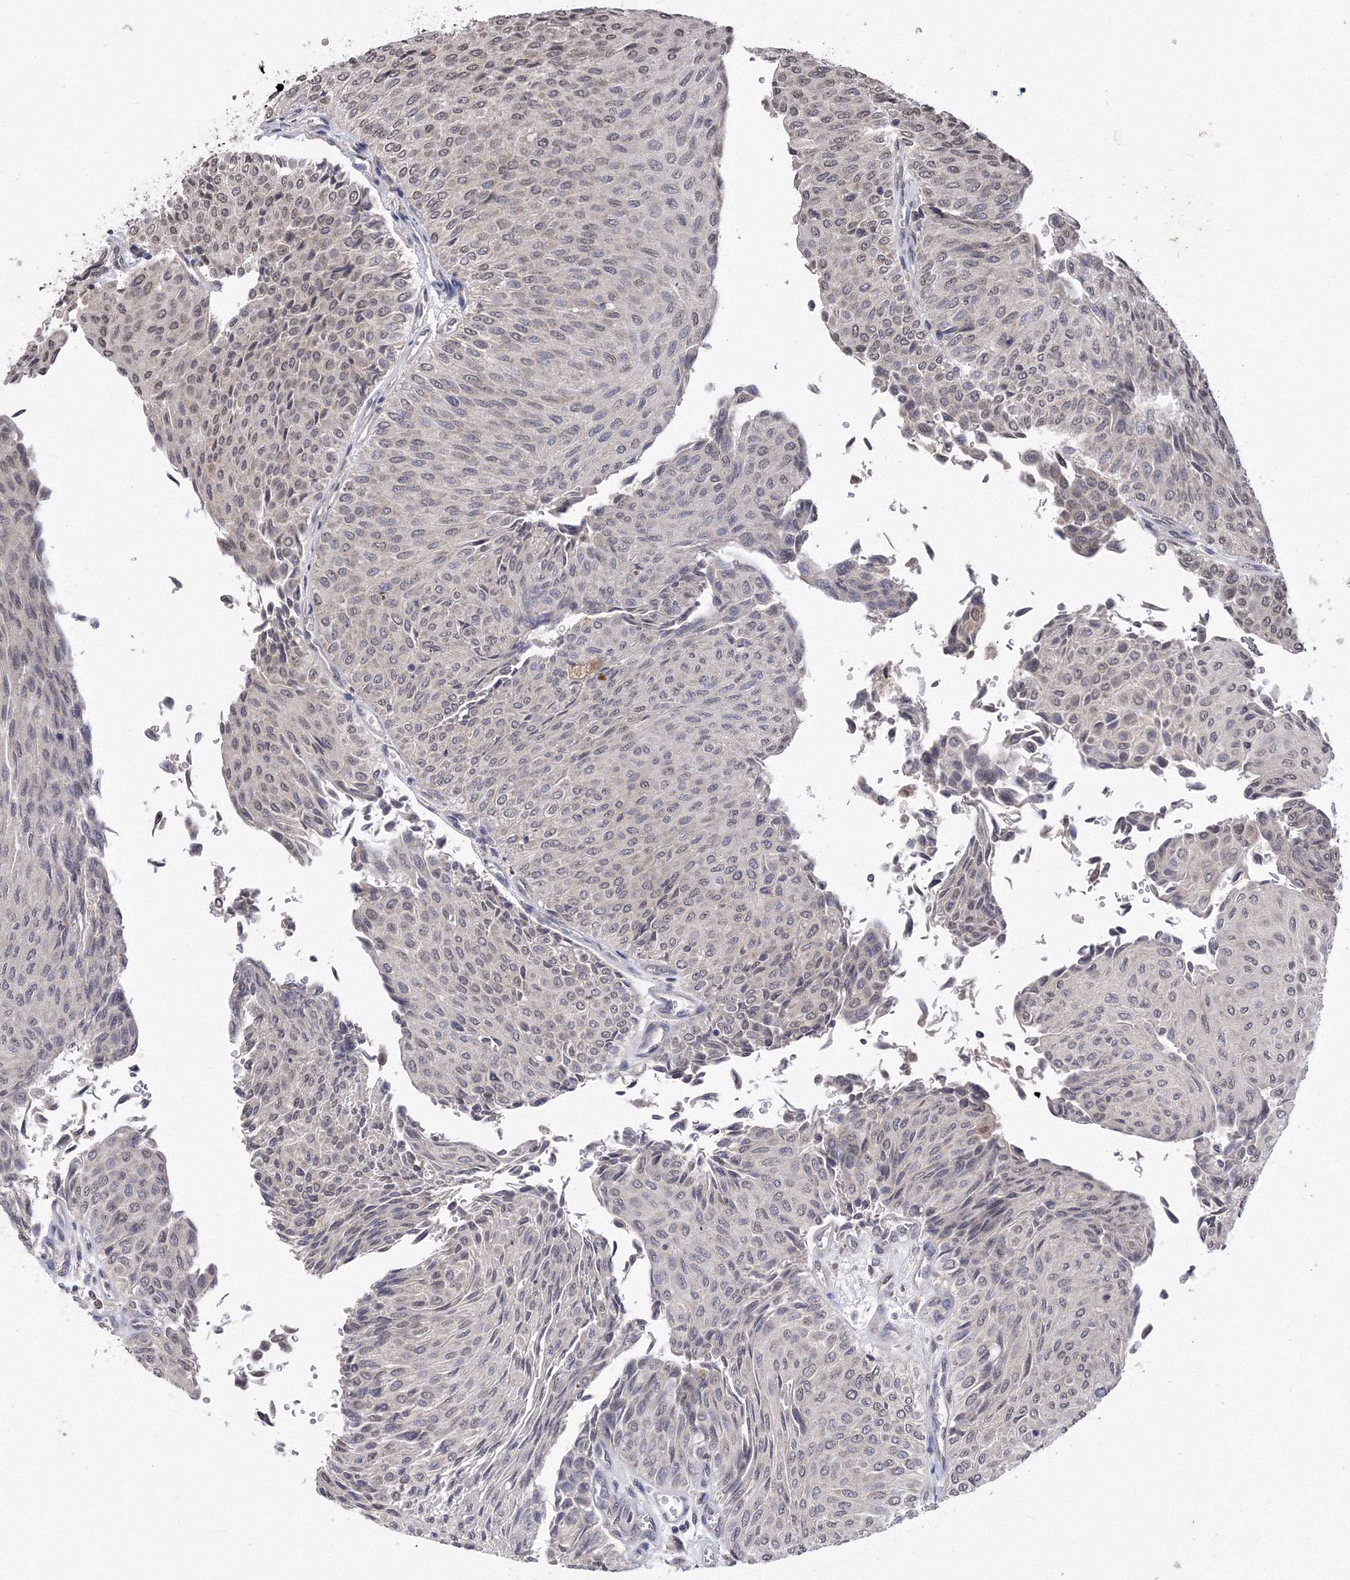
{"staining": {"intensity": "weak", "quantity": ">75%", "location": "nuclear"}, "tissue": "urothelial cancer", "cell_type": "Tumor cells", "image_type": "cancer", "snomed": [{"axis": "morphology", "description": "Urothelial carcinoma, Low grade"}, {"axis": "topography", "description": "Urinary bladder"}], "caption": "DAB immunohistochemical staining of human urothelial carcinoma (low-grade) exhibits weak nuclear protein expression in approximately >75% of tumor cells. The staining was performed using DAB (3,3'-diaminobenzidine), with brown indicating positive protein expression. Nuclei are stained blue with hematoxylin.", "gene": "GPN1", "patient": {"sex": "male", "age": 78}}